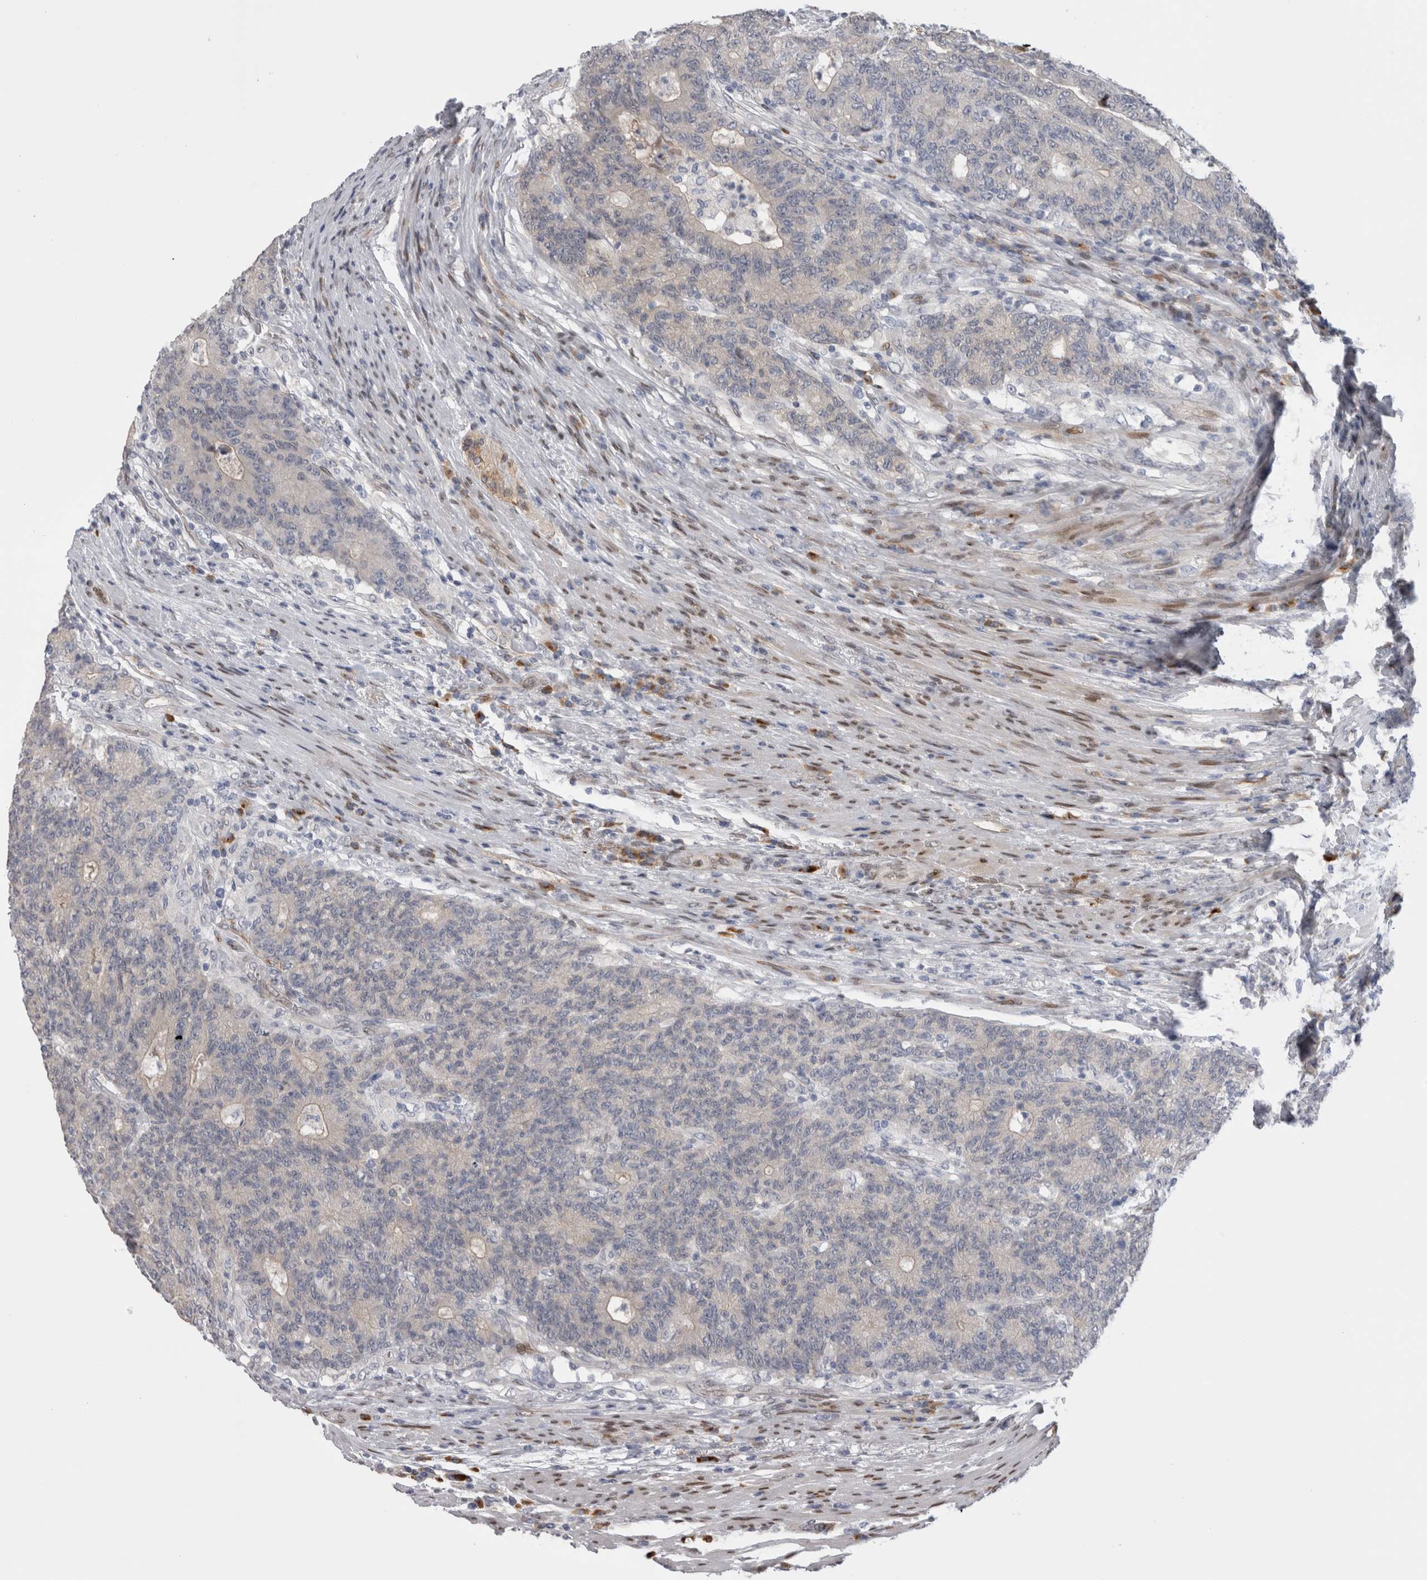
{"staining": {"intensity": "negative", "quantity": "none", "location": "none"}, "tissue": "colorectal cancer", "cell_type": "Tumor cells", "image_type": "cancer", "snomed": [{"axis": "morphology", "description": "Normal tissue, NOS"}, {"axis": "morphology", "description": "Adenocarcinoma, NOS"}, {"axis": "topography", "description": "Colon"}], "caption": "IHC of human adenocarcinoma (colorectal) shows no staining in tumor cells. (Brightfield microscopy of DAB IHC at high magnification).", "gene": "DMTN", "patient": {"sex": "female", "age": 75}}